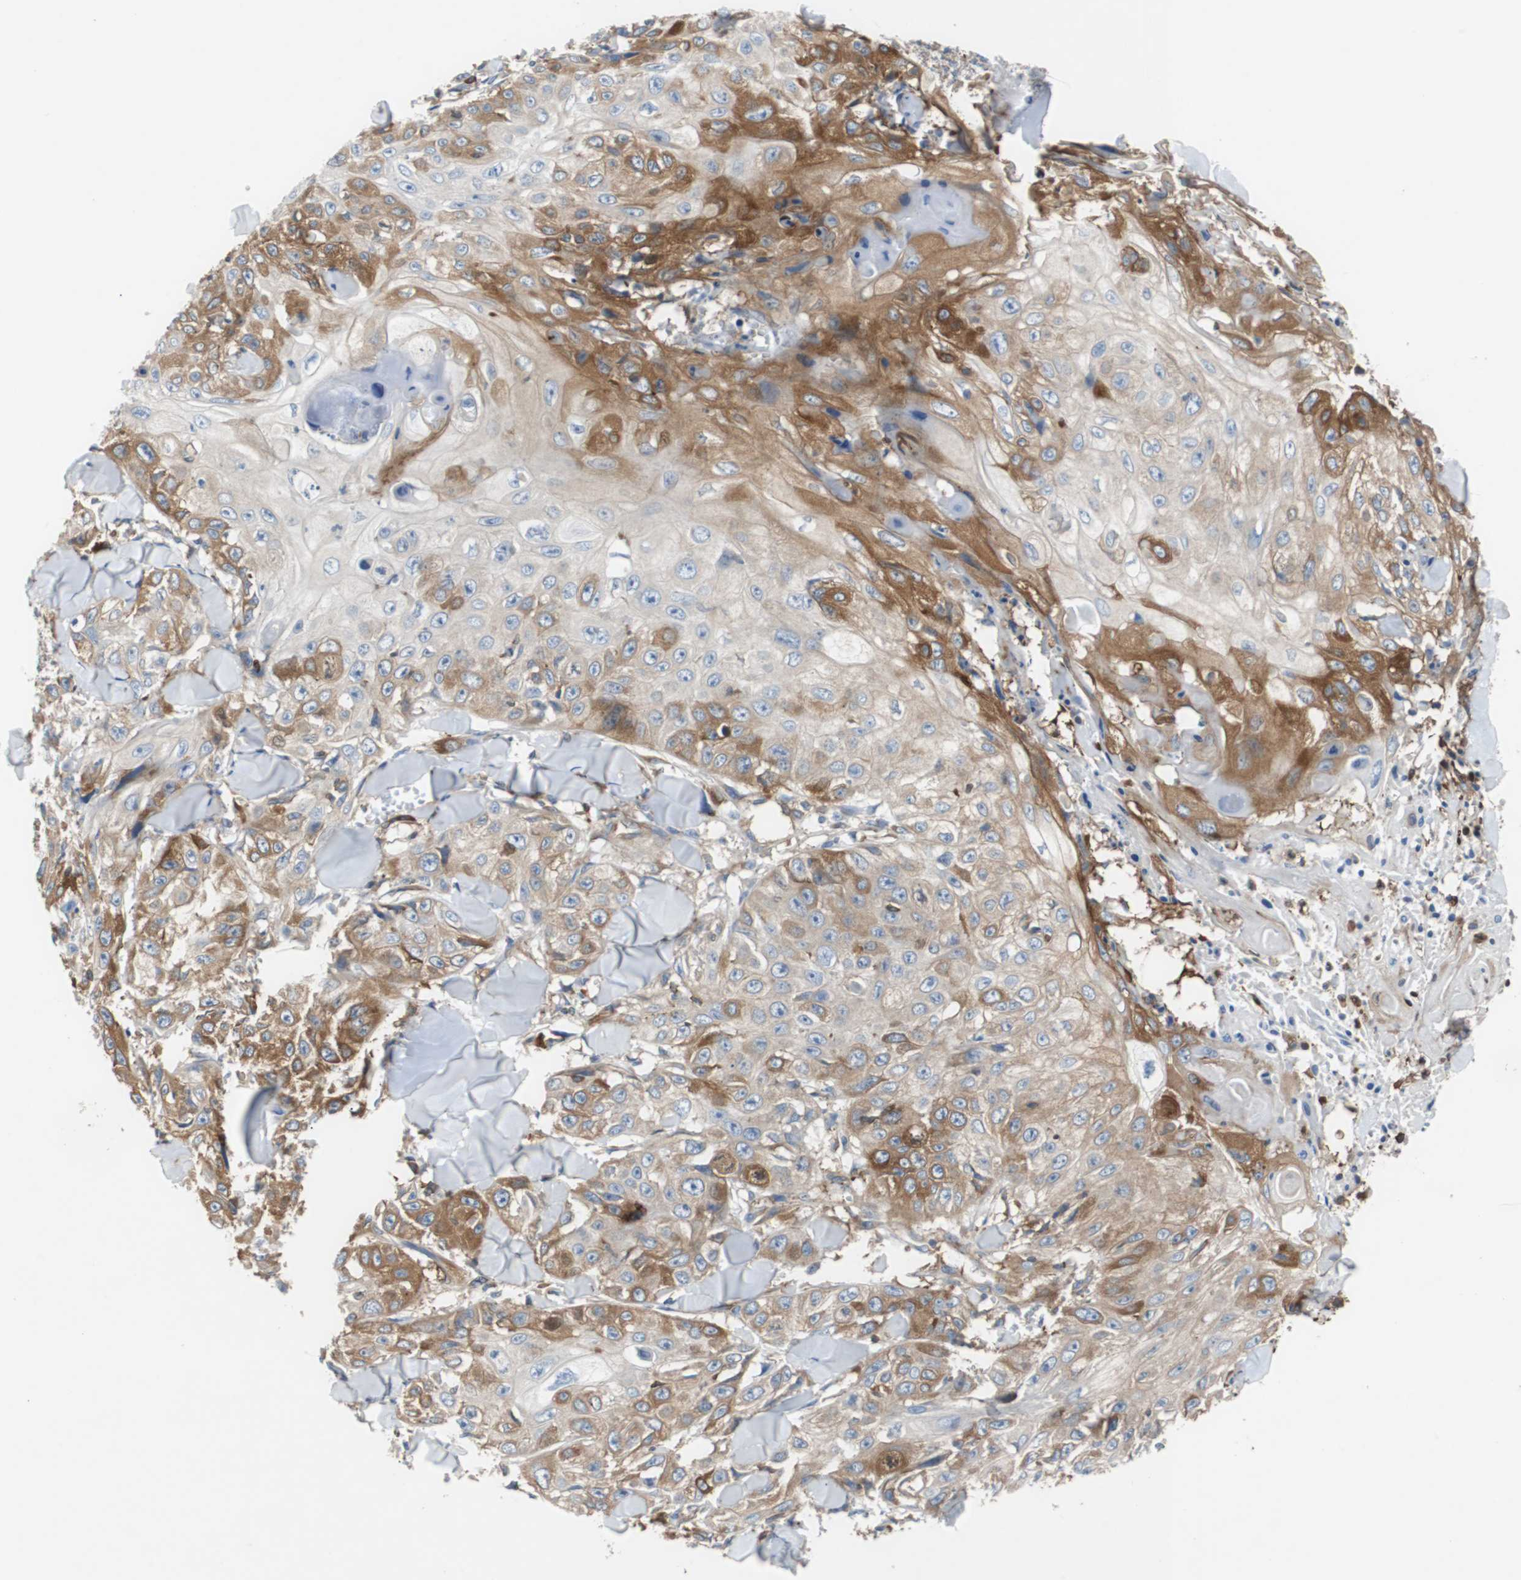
{"staining": {"intensity": "moderate", "quantity": "25%-75%", "location": "cytoplasmic/membranous"}, "tissue": "skin cancer", "cell_type": "Tumor cells", "image_type": "cancer", "snomed": [{"axis": "morphology", "description": "Squamous cell carcinoma, NOS"}, {"axis": "topography", "description": "Skin"}], "caption": "Squamous cell carcinoma (skin) stained with DAB (3,3'-diaminobenzidine) IHC demonstrates medium levels of moderate cytoplasmic/membranous staining in about 25%-75% of tumor cells.", "gene": "GYS1", "patient": {"sex": "male", "age": 86}}